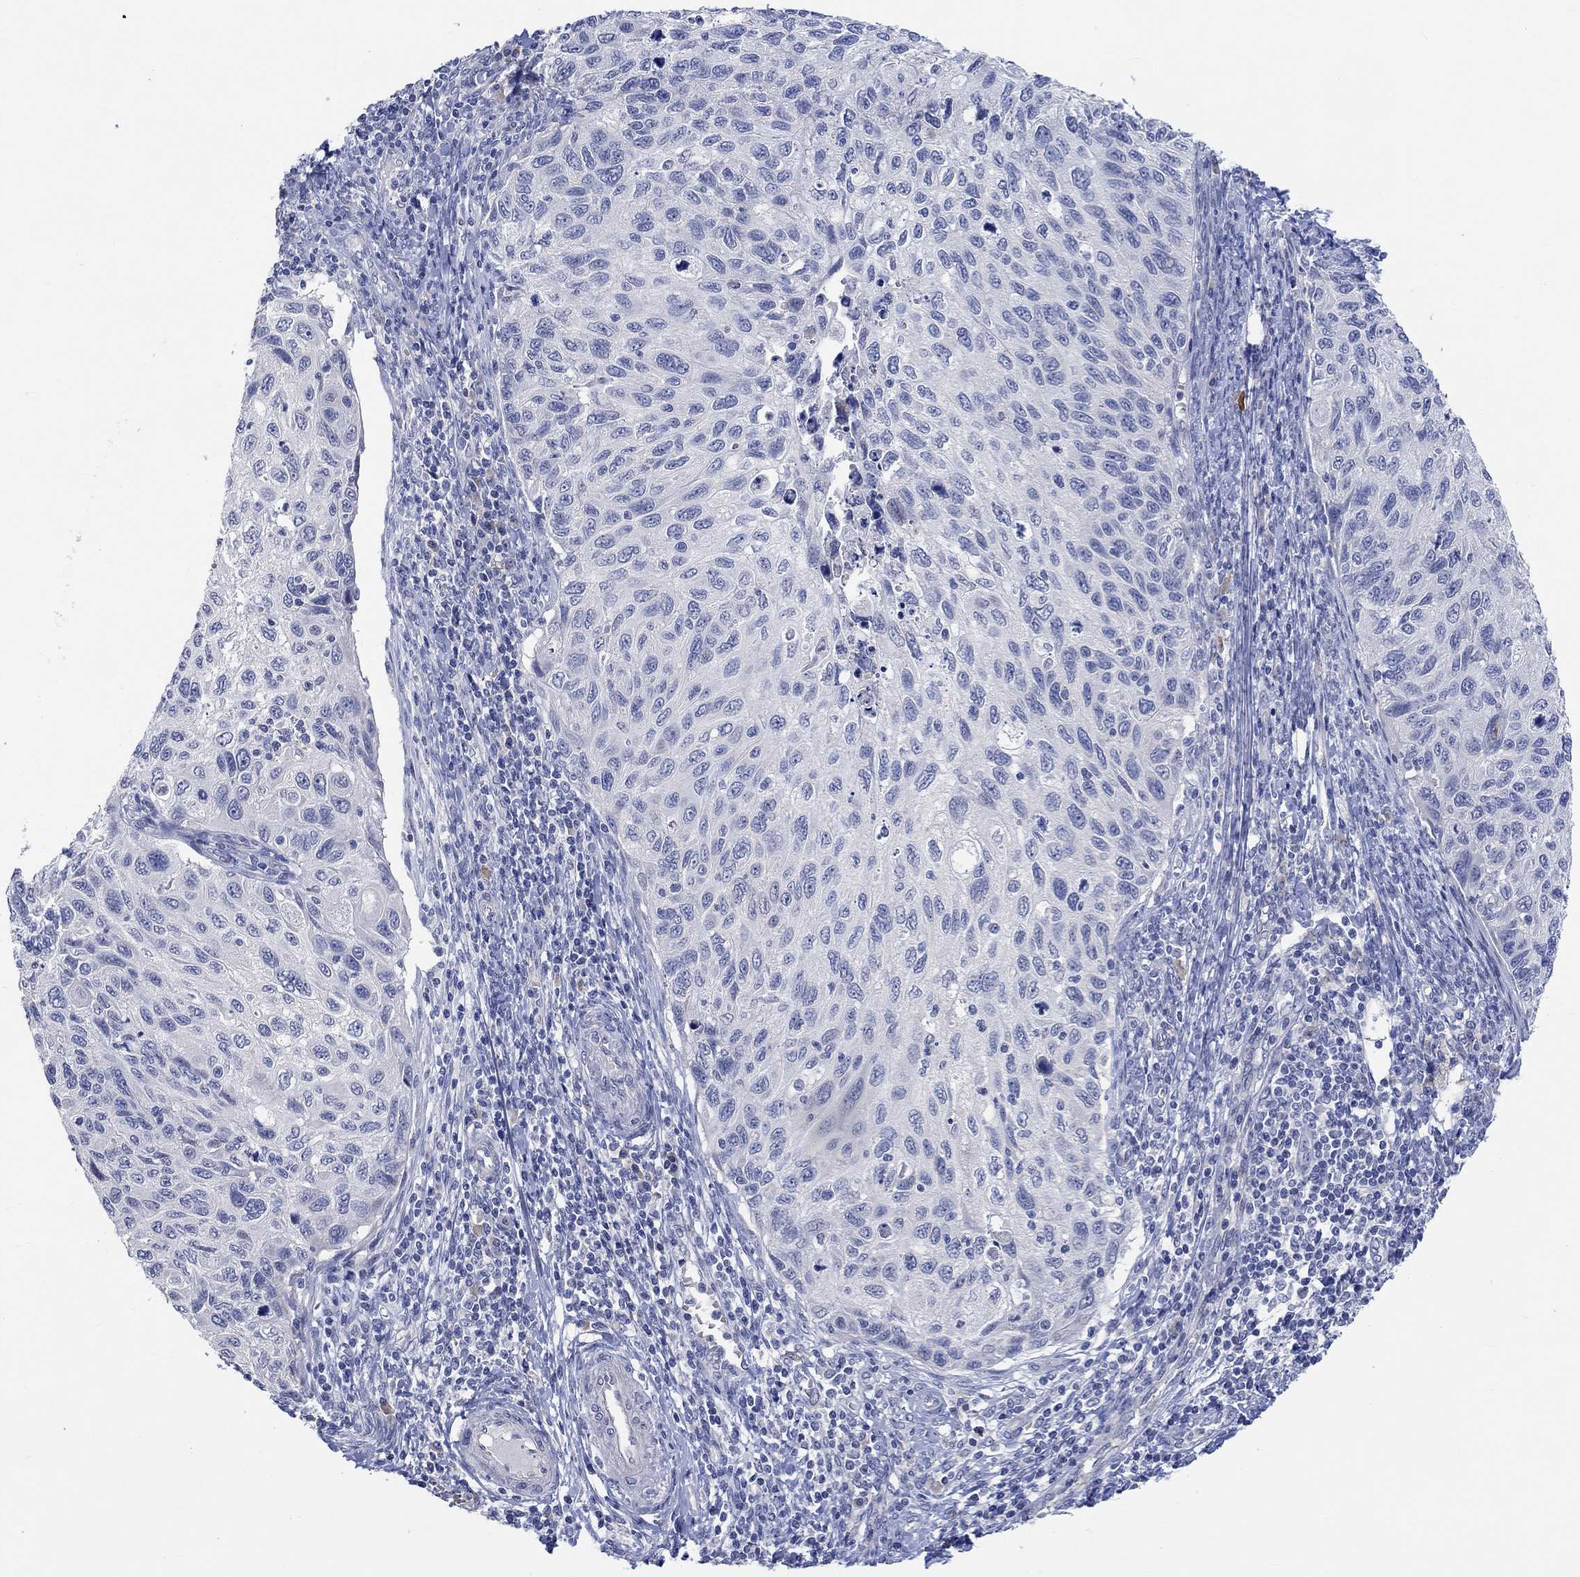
{"staining": {"intensity": "negative", "quantity": "none", "location": "none"}, "tissue": "cervical cancer", "cell_type": "Tumor cells", "image_type": "cancer", "snomed": [{"axis": "morphology", "description": "Squamous cell carcinoma, NOS"}, {"axis": "topography", "description": "Cervix"}], "caption": "This micrograph is of cervical cancer (squamous cell carcinoma) stained with immunohistochemistry (IHC) to label a protein in brown with the nuclei are counter-stained blue. There is no expression in tumor cells.", "gene": "DLK1", "patient": {"sex": "female", "age": 70}}